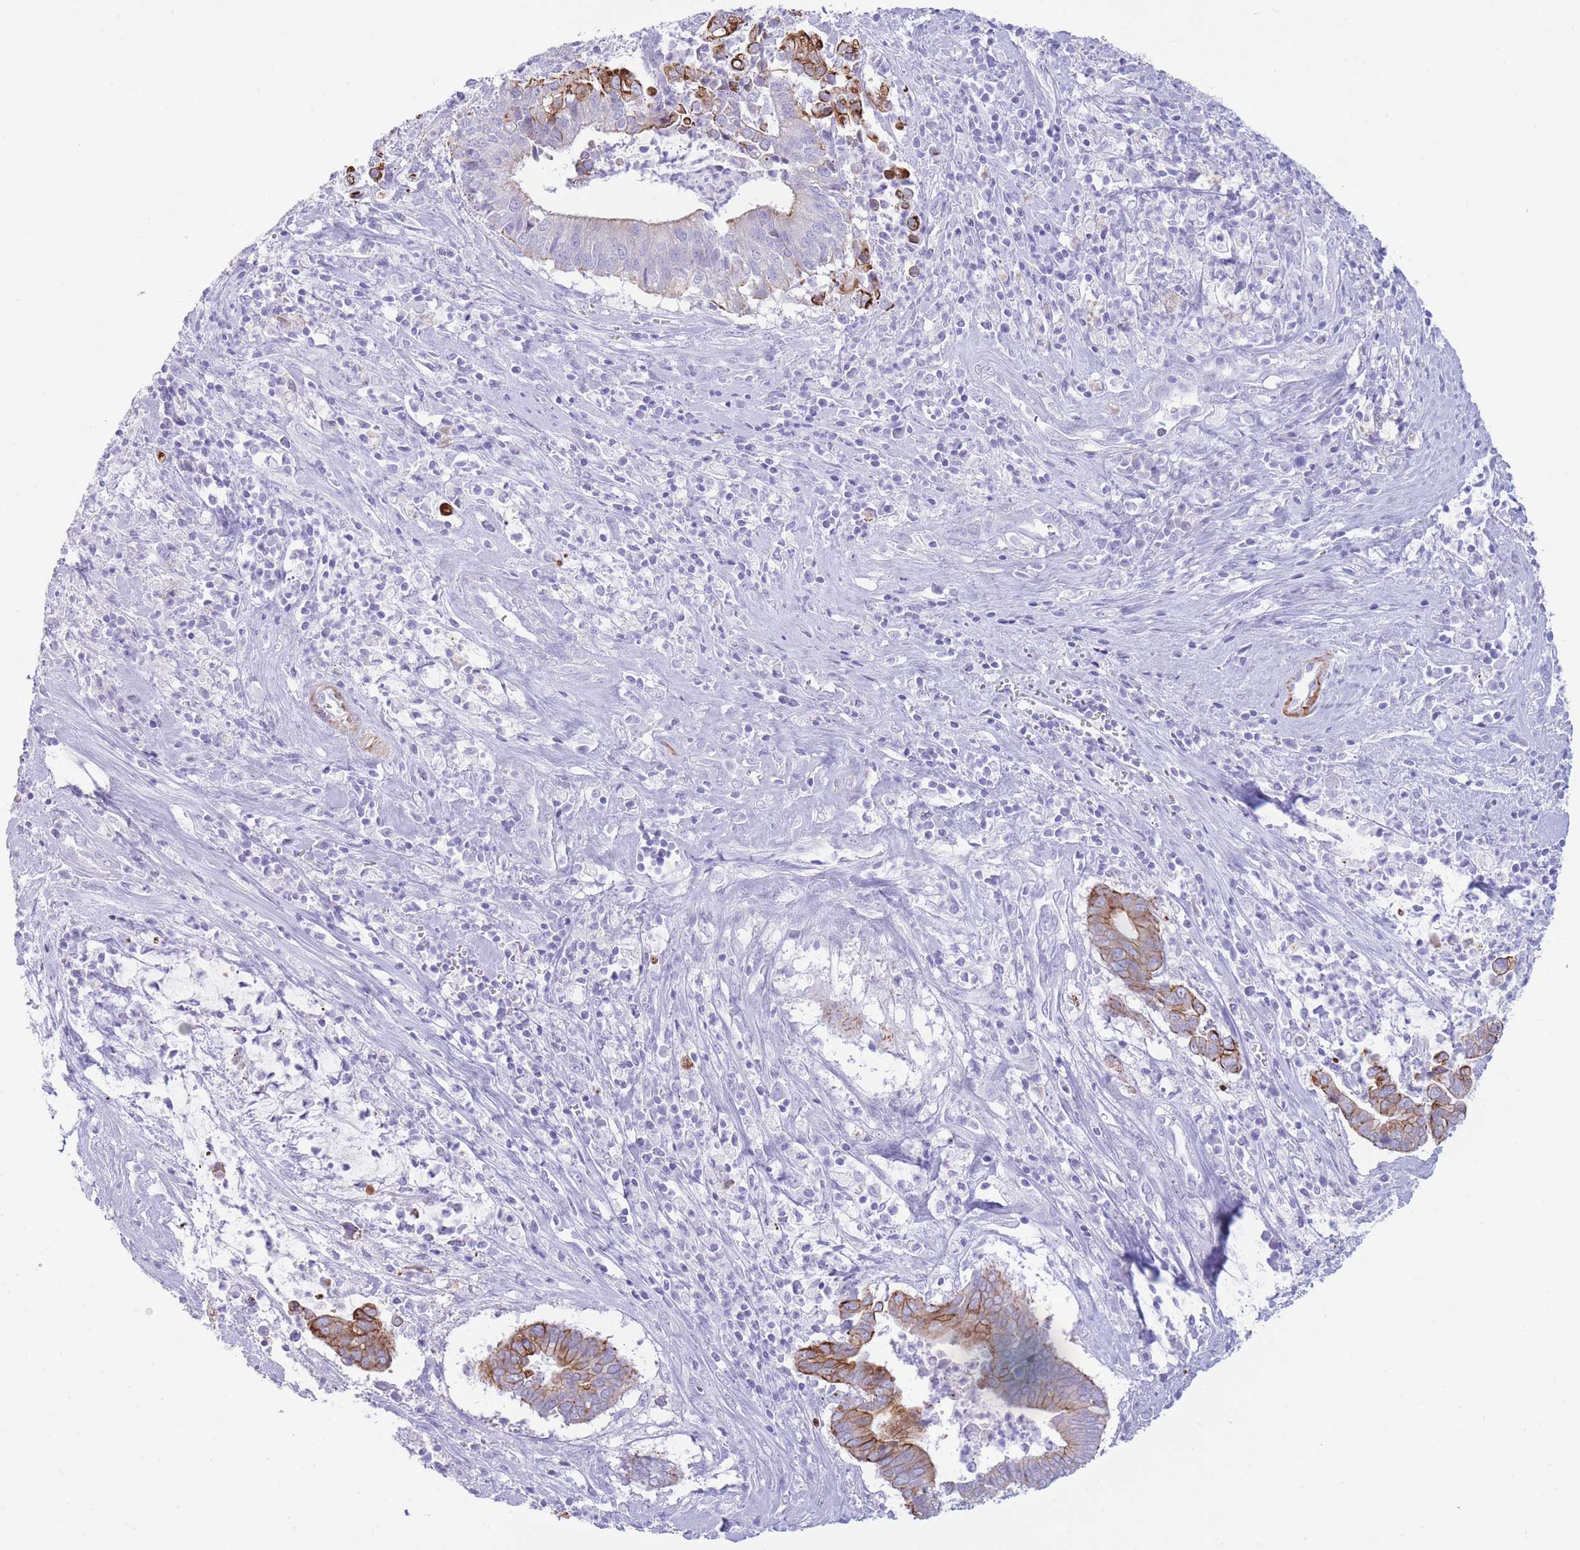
{"staining": {"intensity": "moderate", "quantity": "25%-75%", "location": "cytoplasmic/membranous"}, "tissue": "cervical cancer", "cell_type": "Tumor cells", "image_type": "cancer", "snomed": [{"axis": "morphology", "description": "Adenocarcinoma, NOS"}, {"axis": "topography", "description": "Cervix"}], "caption": "DAB immunohistochemical staining of human adenocarcinoma (cervical) demonstrates moderate cytoplasmic/membranous protein staining in approximately 25%-75% of tumor cells.", "gene": "VWA8", "patient": {"sex": "female", "age": 44}}